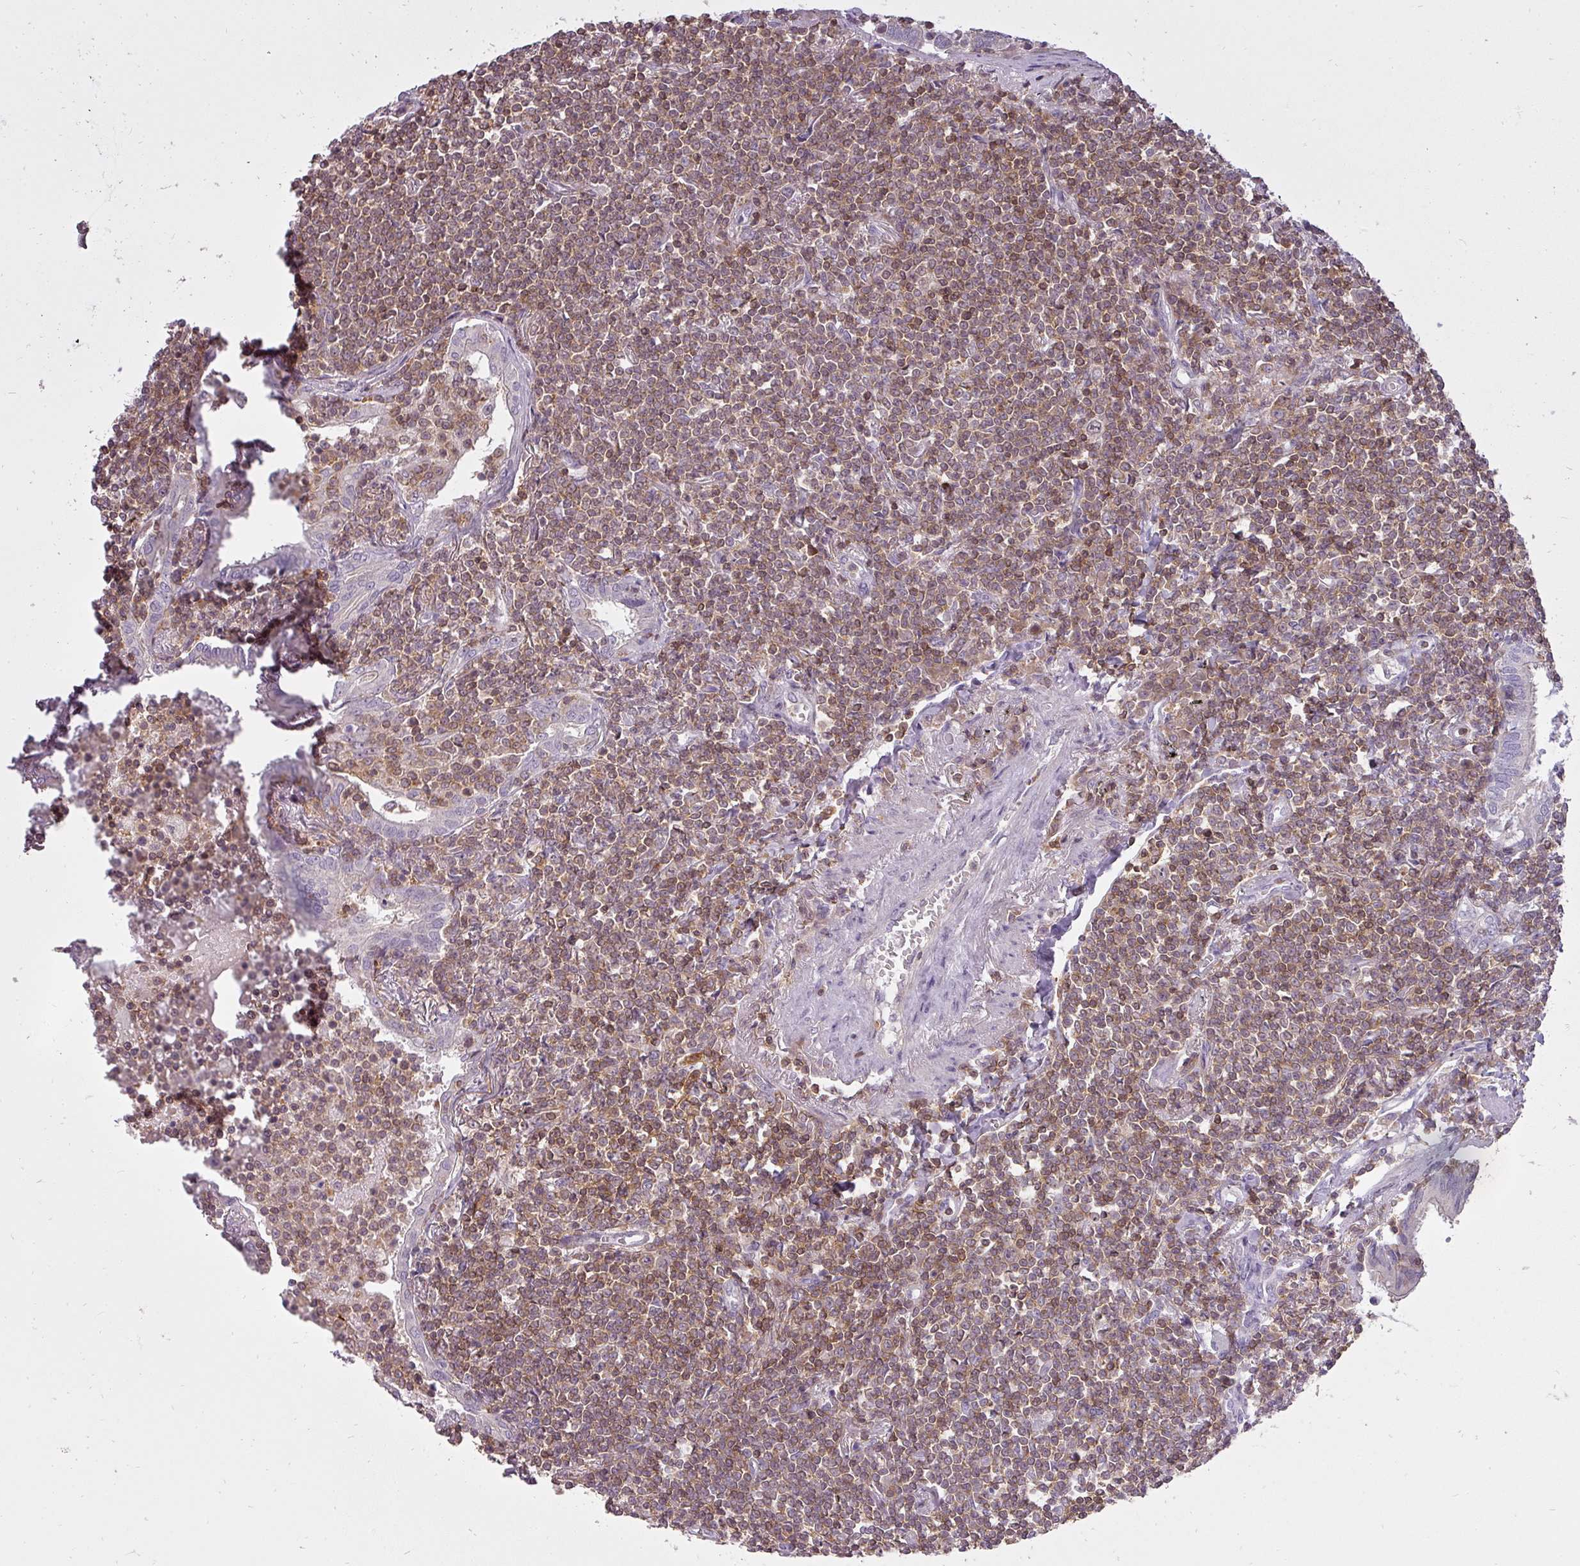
{"staining": {"intensity": "moderate", "quantity": ">75%", "location": "cytoplasmic/membranous,nuclear"}, "tissue": "lymphoma", "cell_type": "Tumor cells", "image_type": "cancer", "snomed": [{"axis": "morphology", "description": "Malignant lymphoma, non-Hodgkin's type, Low grade"}, {"axis": "topography", "description": "Lung"}], "caption": "Lymphoma was stained to show a protein in brown. There is medium levels of moderate cytoplasmic/membranous and nuclear positivity in about >75% of tumor cells.", "gene": "STK4", "patient": {"sex": "female", "age": 71}}